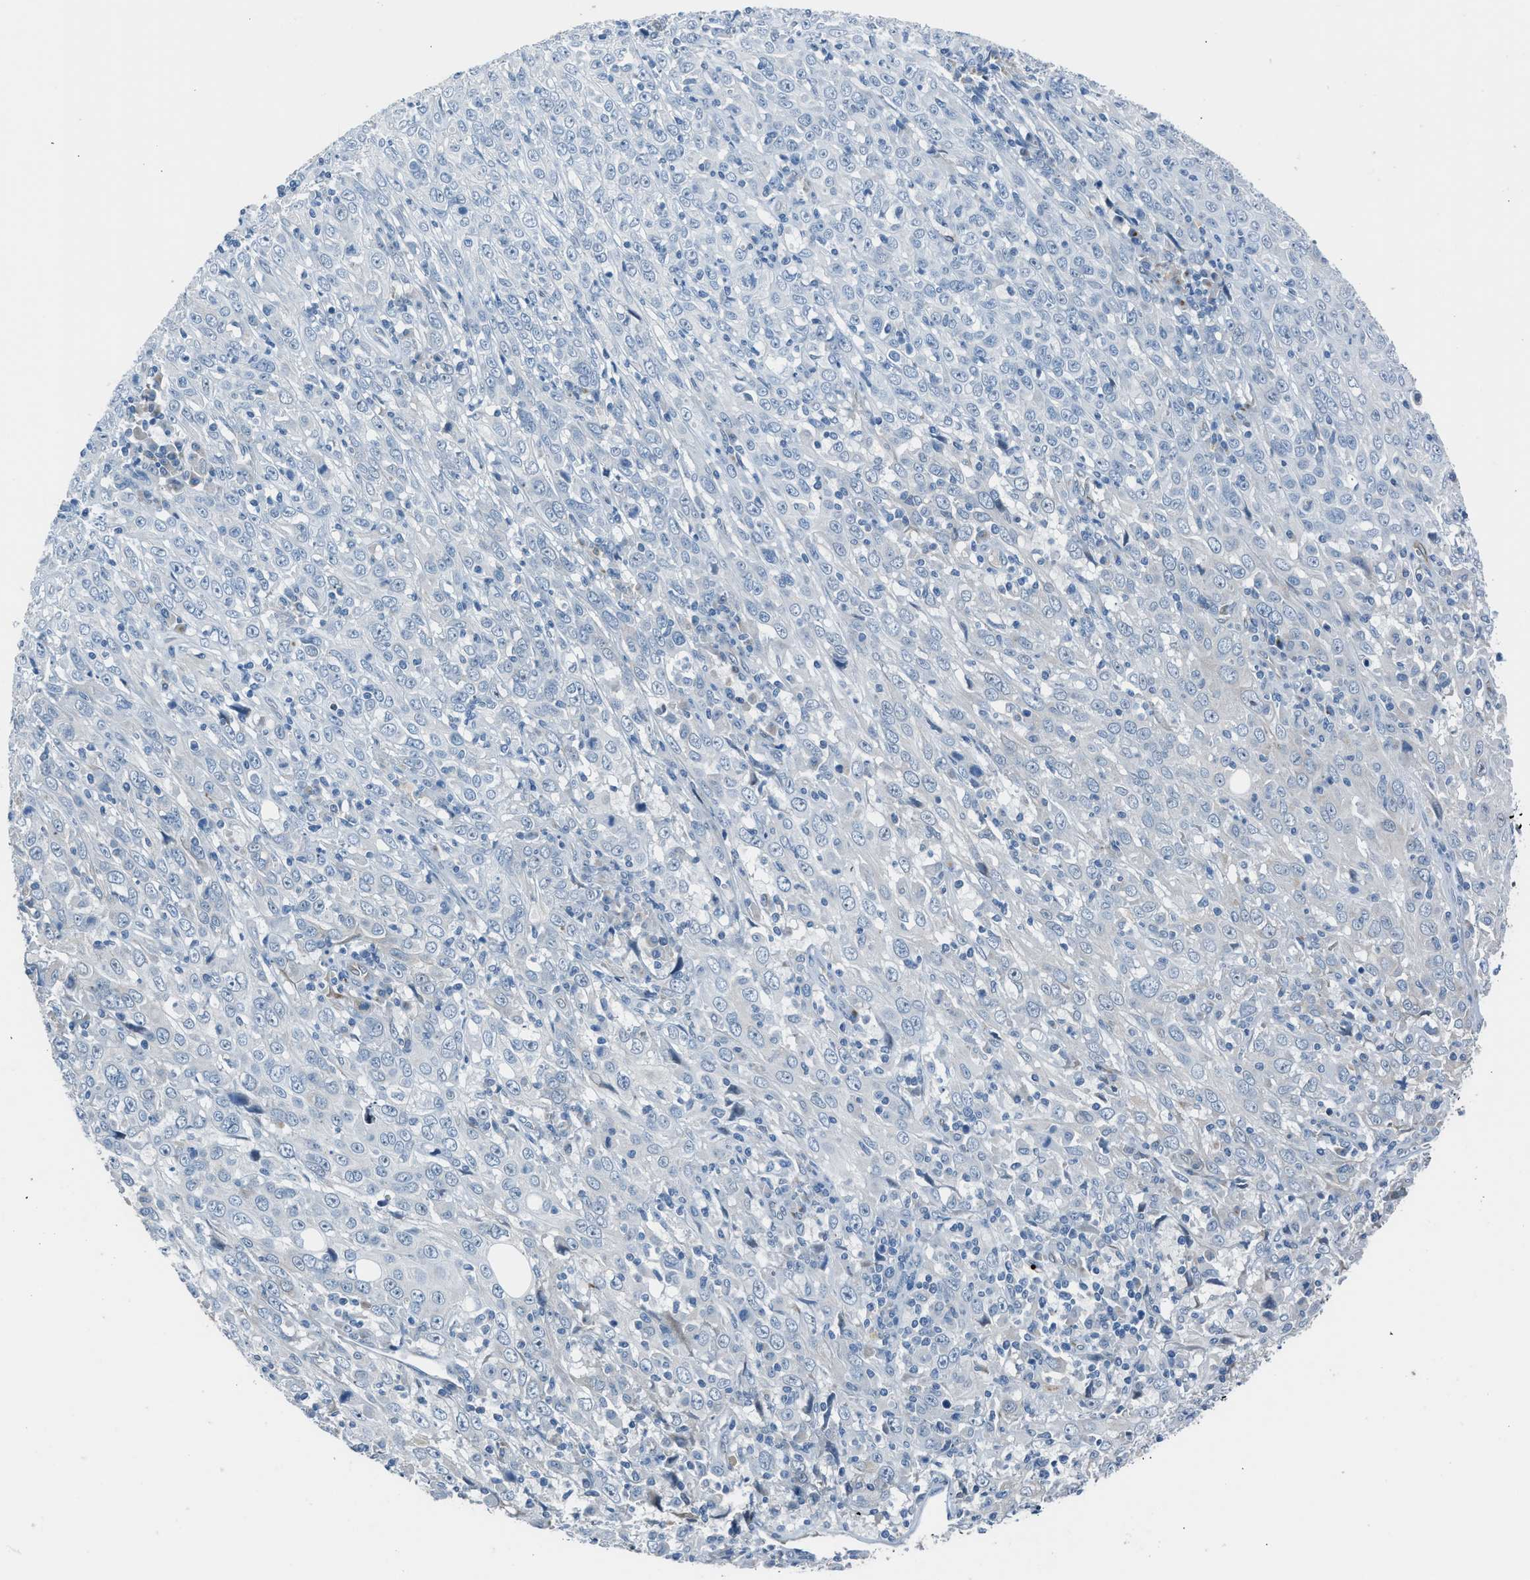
{"staining": {"intensity": "negative", "quantity": "none", "location": "none"}, "tissue": "cervical cancer", "cell_type": "Tumor cells", "image_type": "cancer", "snomed": [{"axis": "morphology", "description": "Squamous cell carcinoma, NOS"}, {"axis": "topography", "description": "Cervix"}], "caption": "High power microscopy micrograph of an IHC micrograph of cervical cancer, revealing no significant positivity in tumor cells.", "gene": "RNF41", "patient": {"sex": "female", "age": 46}}